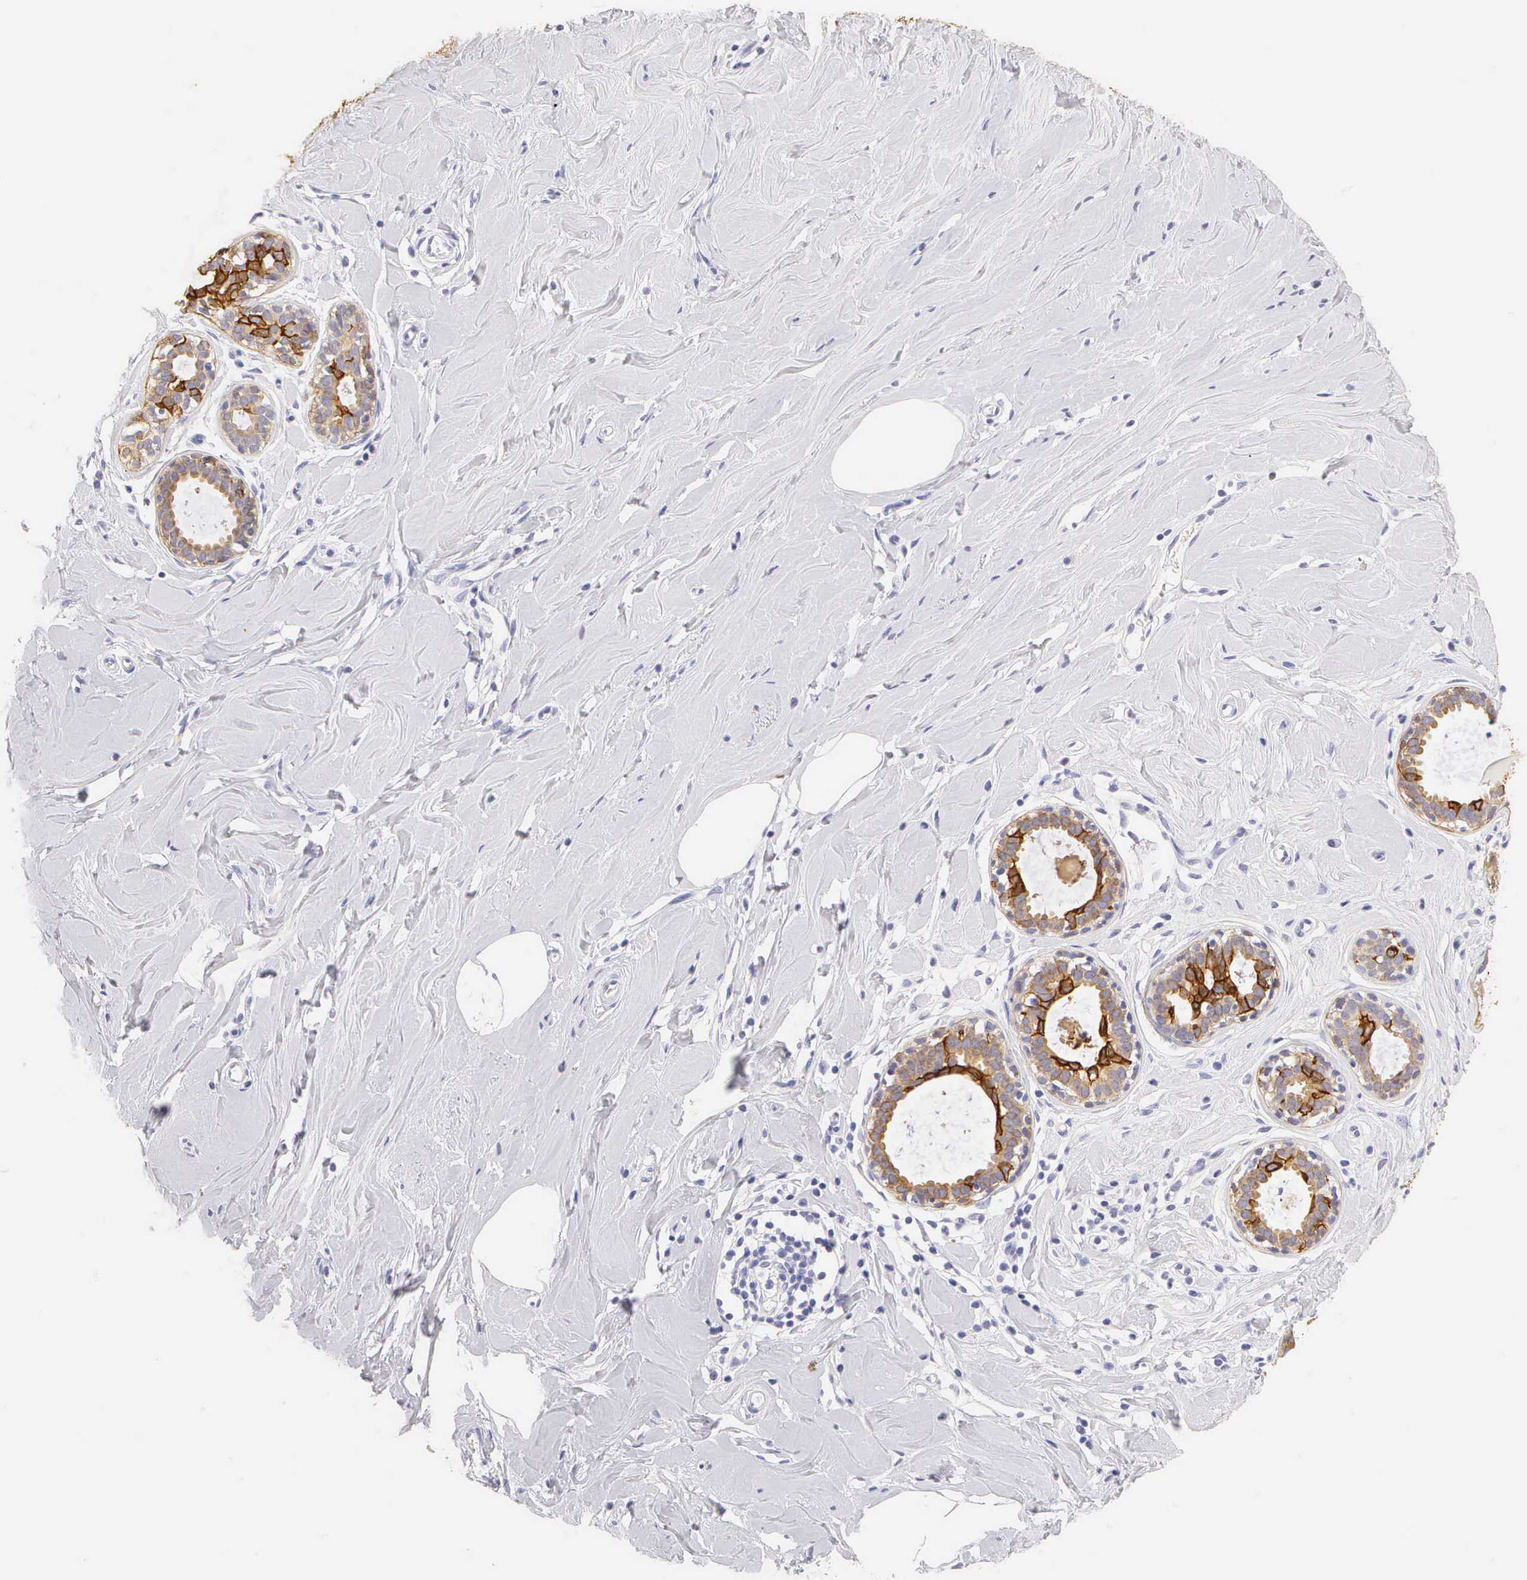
{"staining": {"intensity": "negative", "quantity": "none", "location": "none"}, "tissue": "breast", "cell_type": "Adipocytes", "image_type": "normal", "snomed": [{"axis": "morphology", "description": "Normal tissue, NOS"}, {"axis": "topography", "description": "Breast"}], "caption": "The IHC histopathology image has no significant staining in adipocytes of breast.", "gene": "KRT17", "patient": {"sex": "female", "age": 44}}